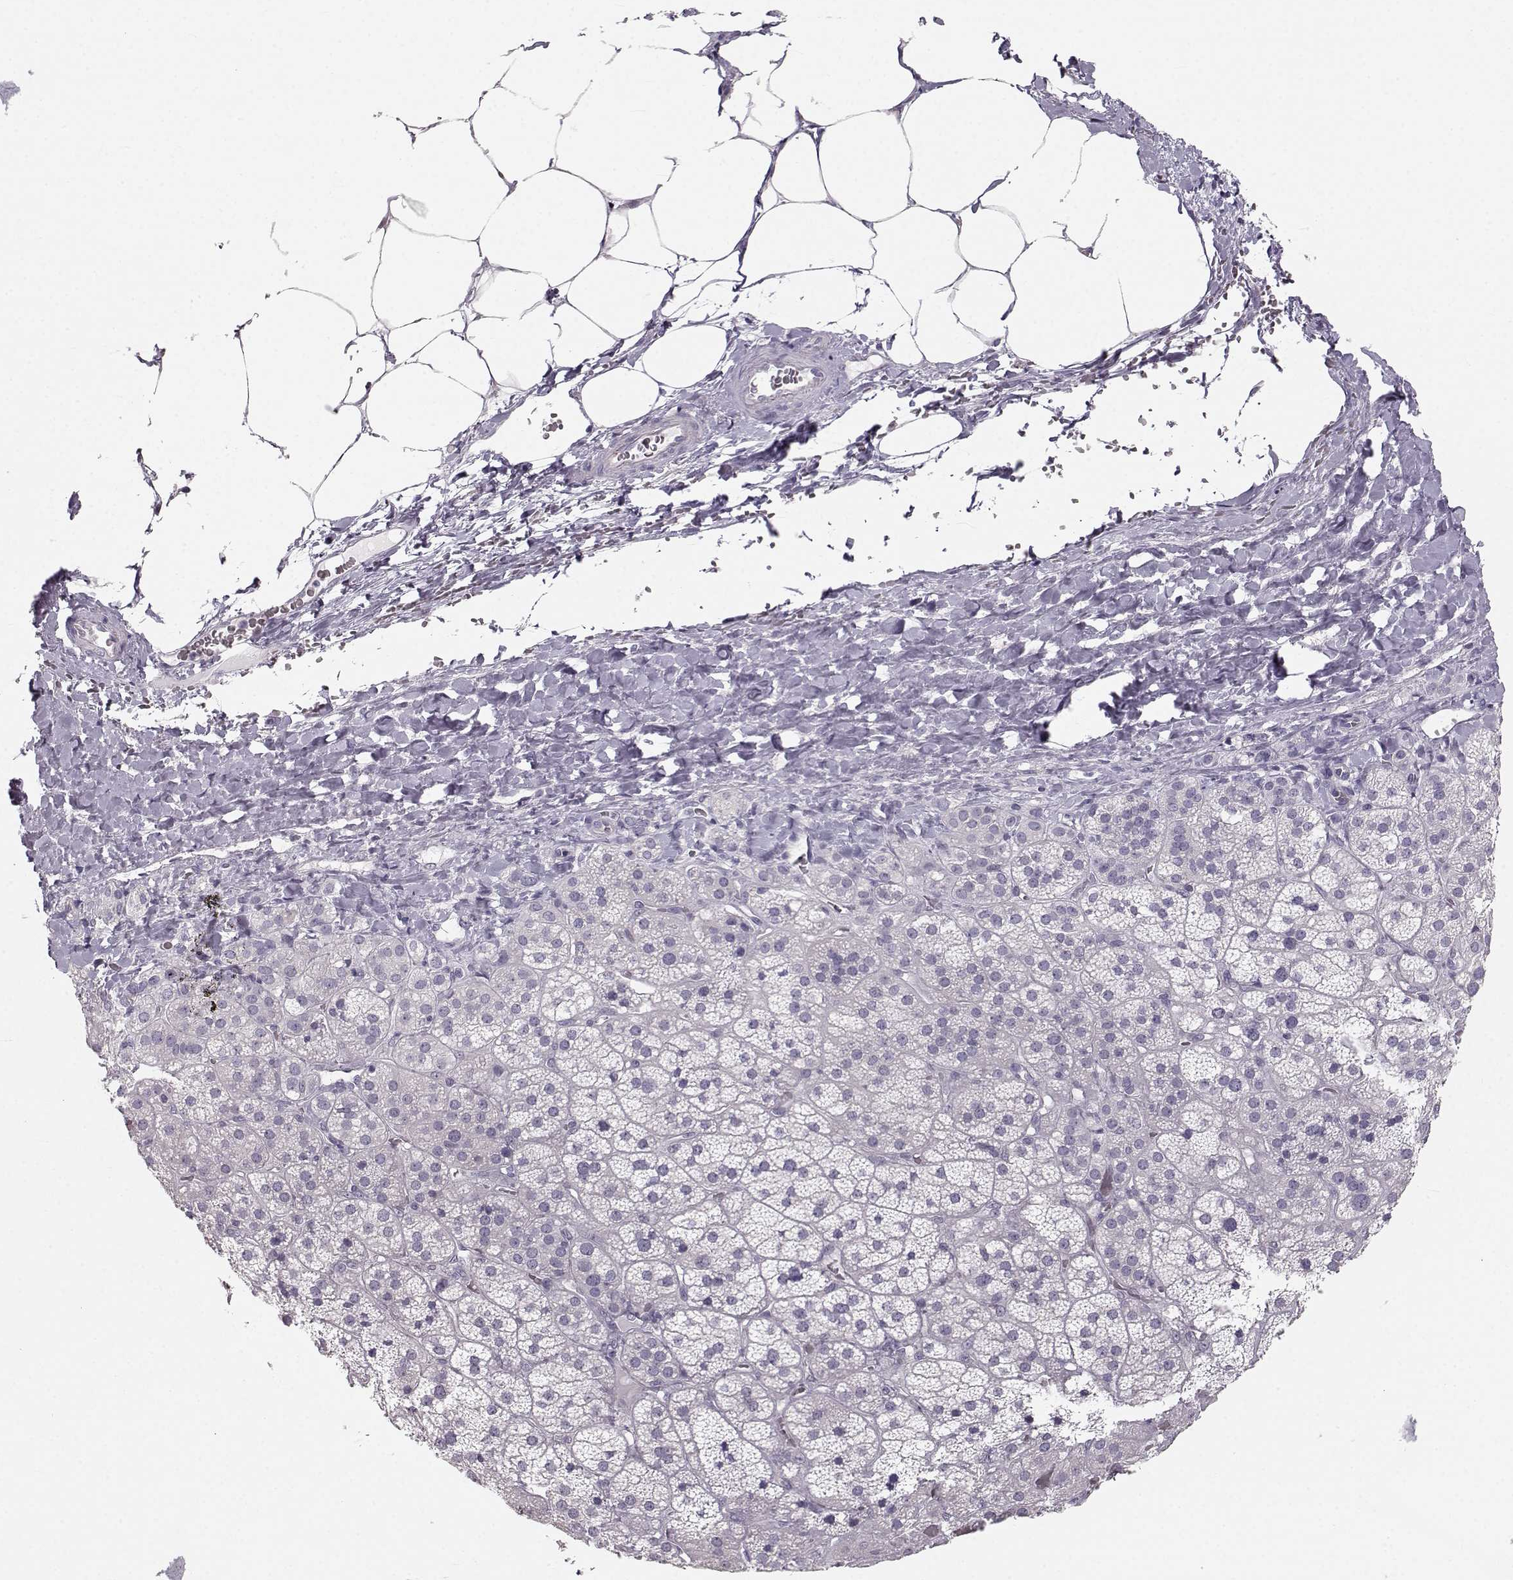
{"staining": {"intensity": "weak", "quantity": "<25%", "location": "cytoplasmic/membranous"}, "tissue": "adrenal gland", "cell_type": "Glandular cells", "image_type": "normal", "snomed": [{"axis": "morphology", "description": "Normal tissue, NOS"}, {"axis": "topography", "description": "Adrenal gland"}], "caption": "Immunohistochemistry (IHC) of unremarkable human adrenal gland reveals no expression in glandular cells.", "gene": "OIP5", "patient": {"sex": "male", "age": 57}}